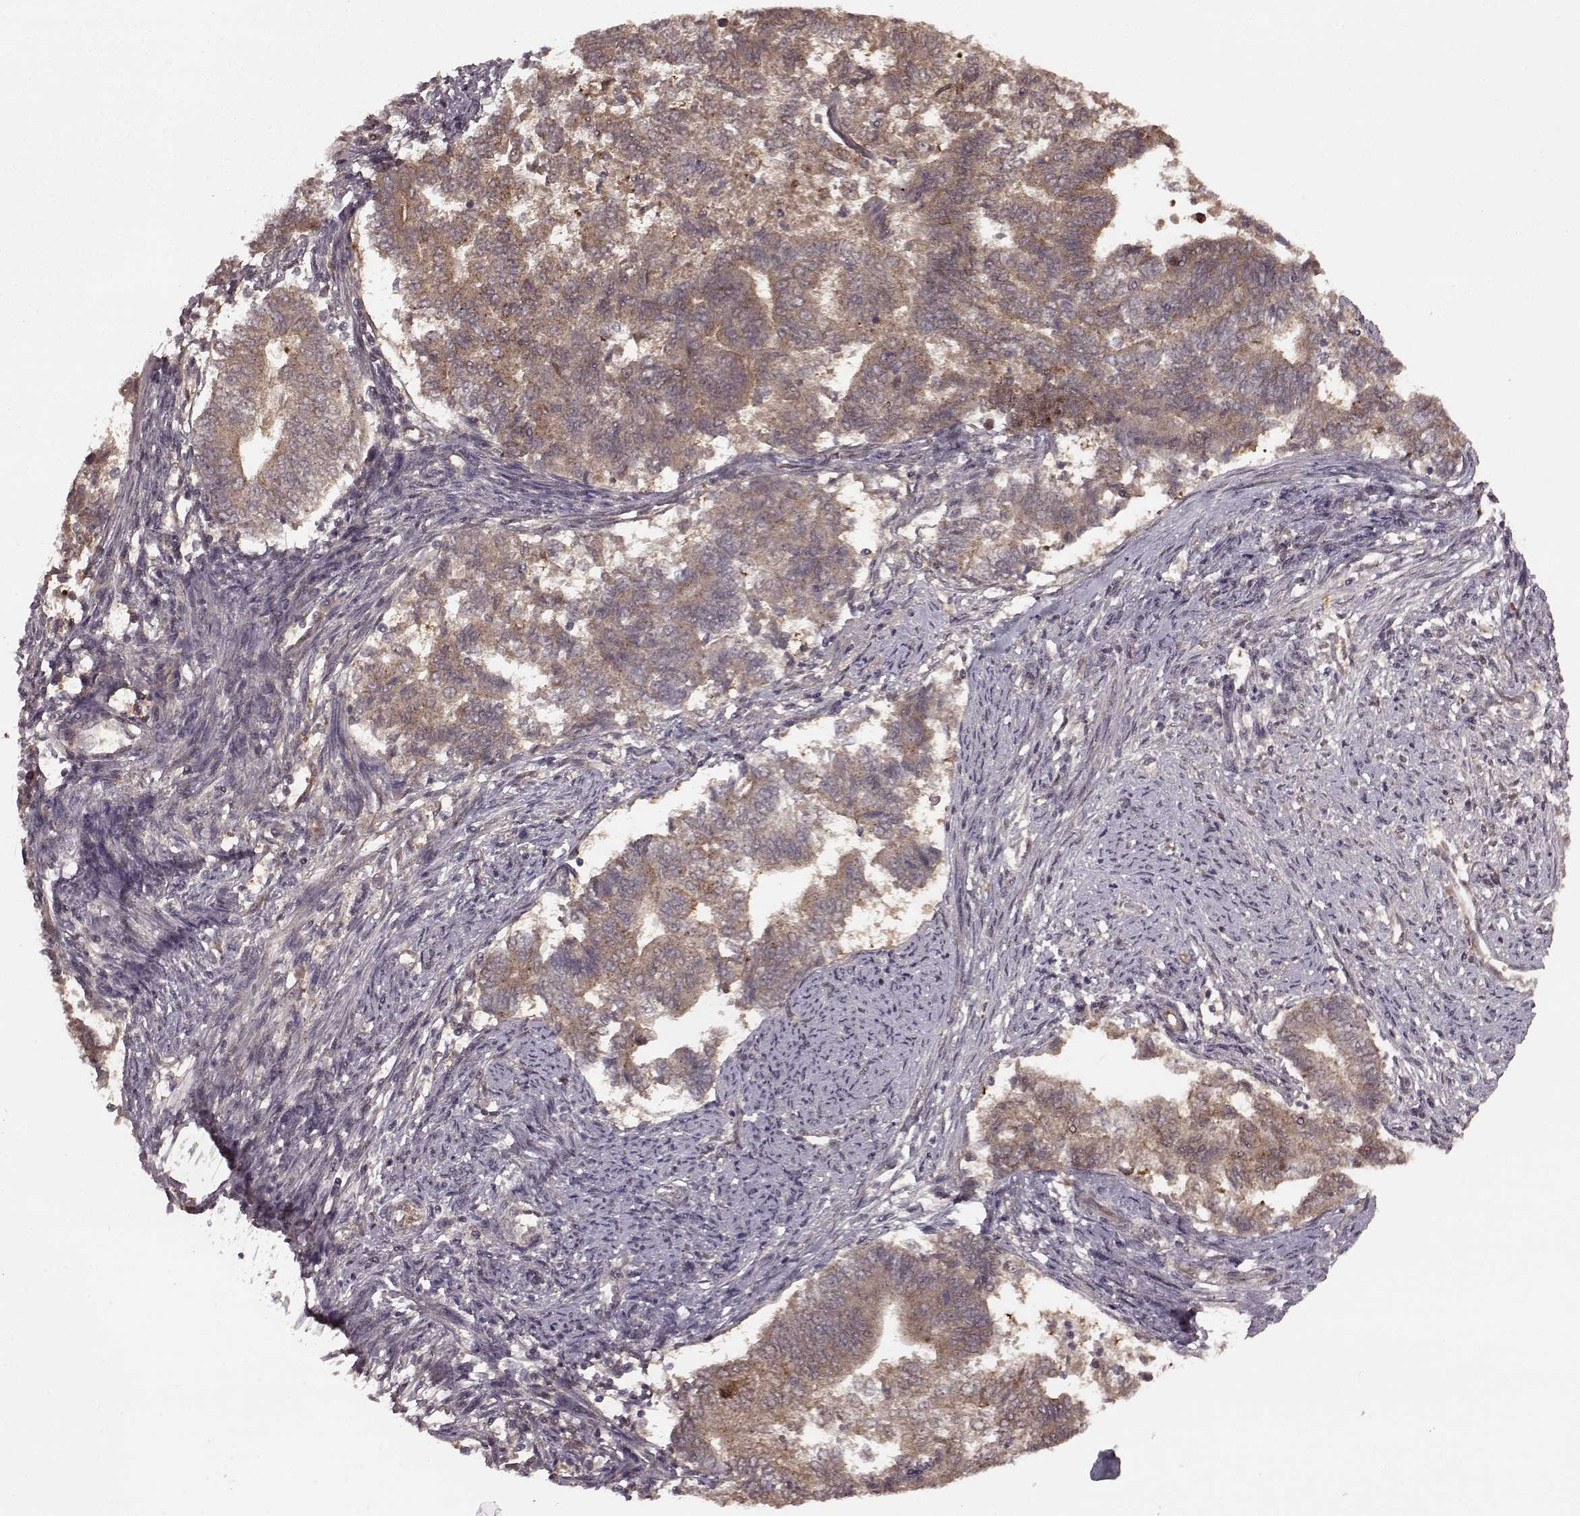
{"staining": {"intensity": "weak", "quantity": ">75%", "location": "cytoplasmic/membranous,nuclear"}, "tissue": "endometrial cancer", "cell_type": "Tumor cells", "image_type": "cancer", "snomed": [{"axis": "morphology", "description": "Adenocarcinoma, NOS"}, {"axis": "topography", "description": "Endometrium"}], "caption": "Immunohistochemistry (IHC) of endometrial cancer reveals low levels of weak cytoplasmic/membranous and nuclear staining in about >75% of tumor cells.", "gene": "GSS", "patient": {"sex": "female", "age": 65}}